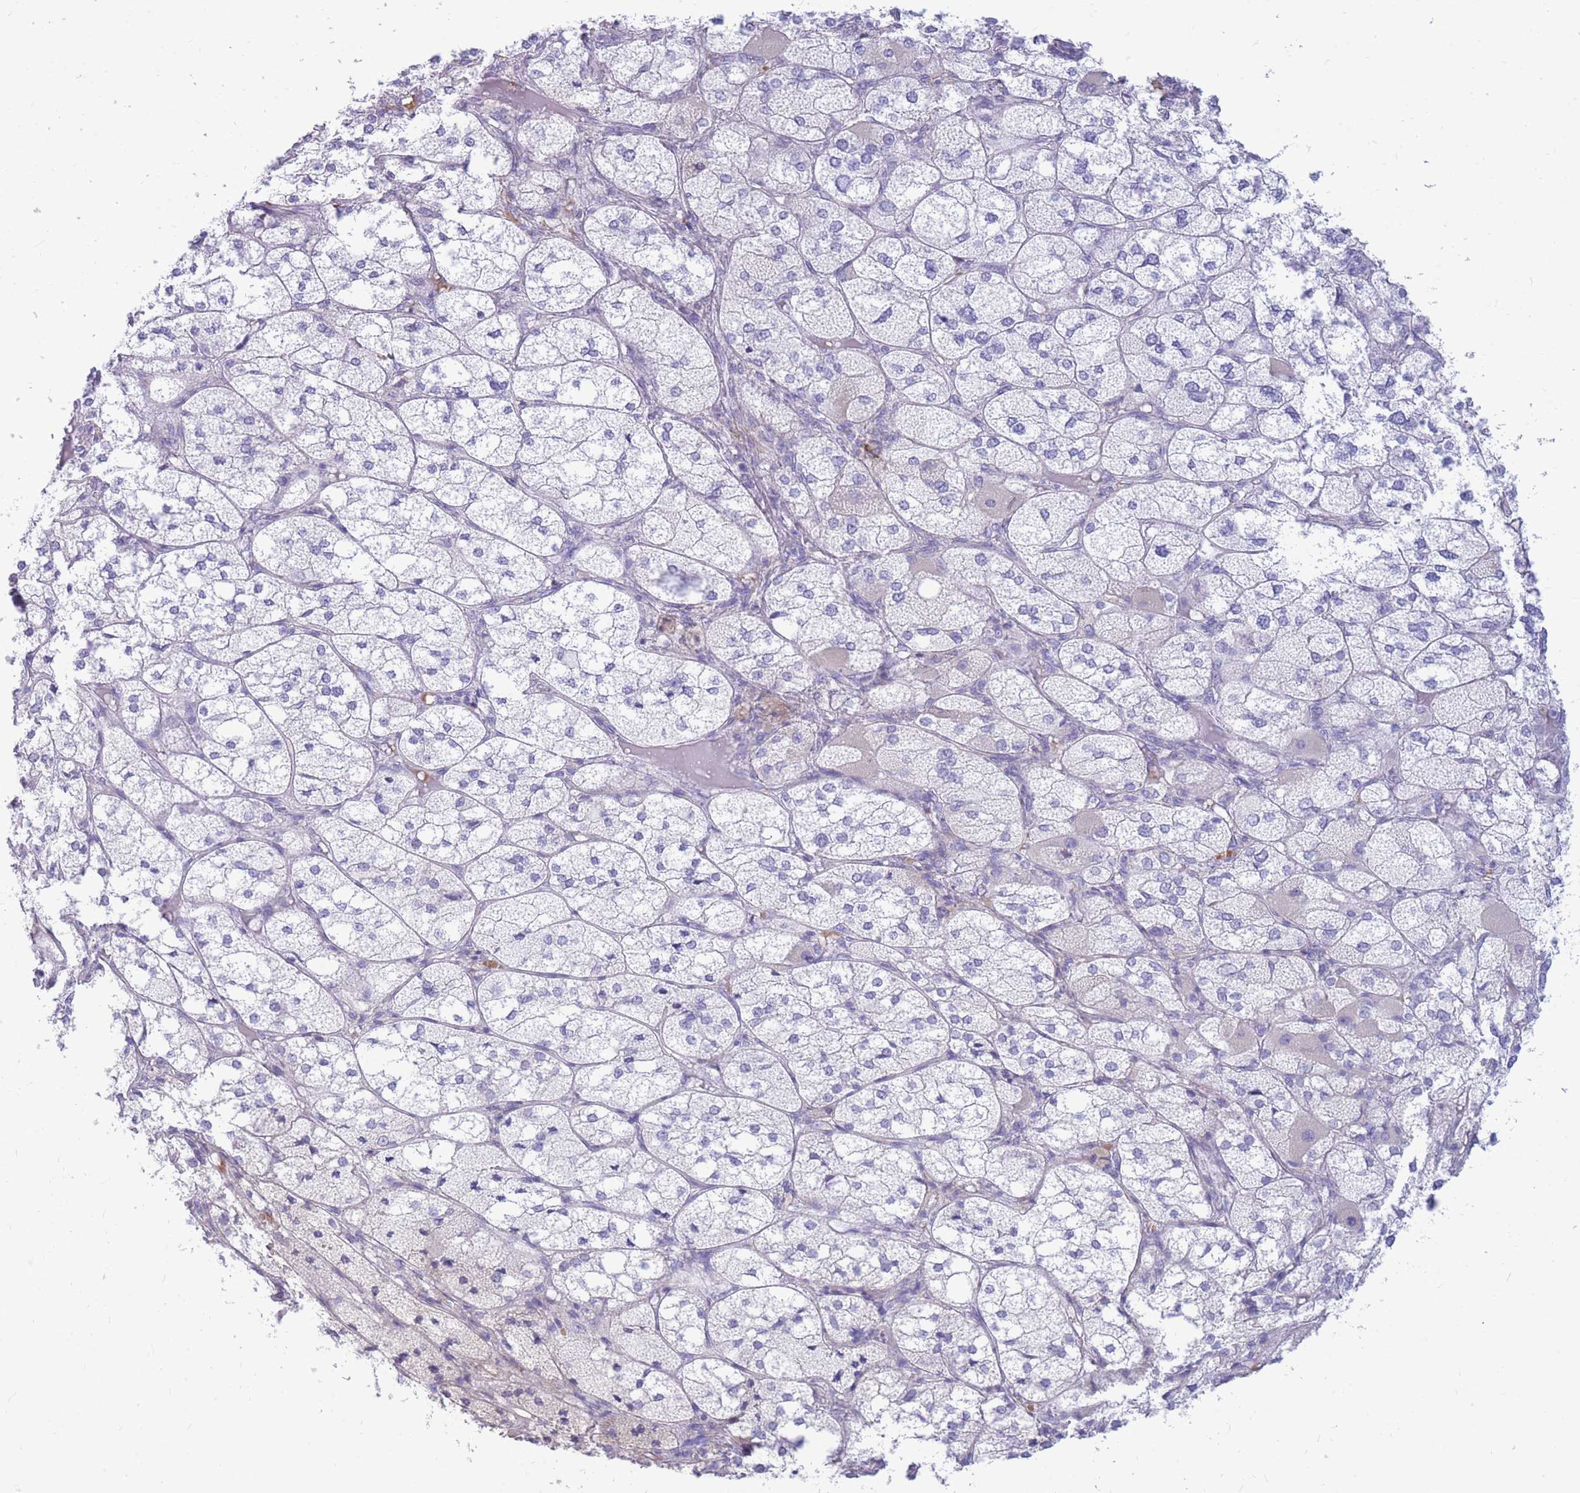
{"staining": {"intensity": "negative", "quantity": "none", "location": "none"}, "tissue": "adrenal gland", "cell_type": "Glandular cells", "image_type": "normal", "snomed": [{"axis": "morphology", "description": "Normal tissue, NOS"}, {"axis": "topography", "description": "Adrenal gland"}], "caption": "Immunohistochemistry (IHC) photomicrograph of benign adrenal gland: adrenal gland stained with DAB (3,3'-diaminobenzidine) displays no significant protein positivity in glandular cells.", "gene": "TPSAB1", "patient": {"sex": "female", "age": 61}}